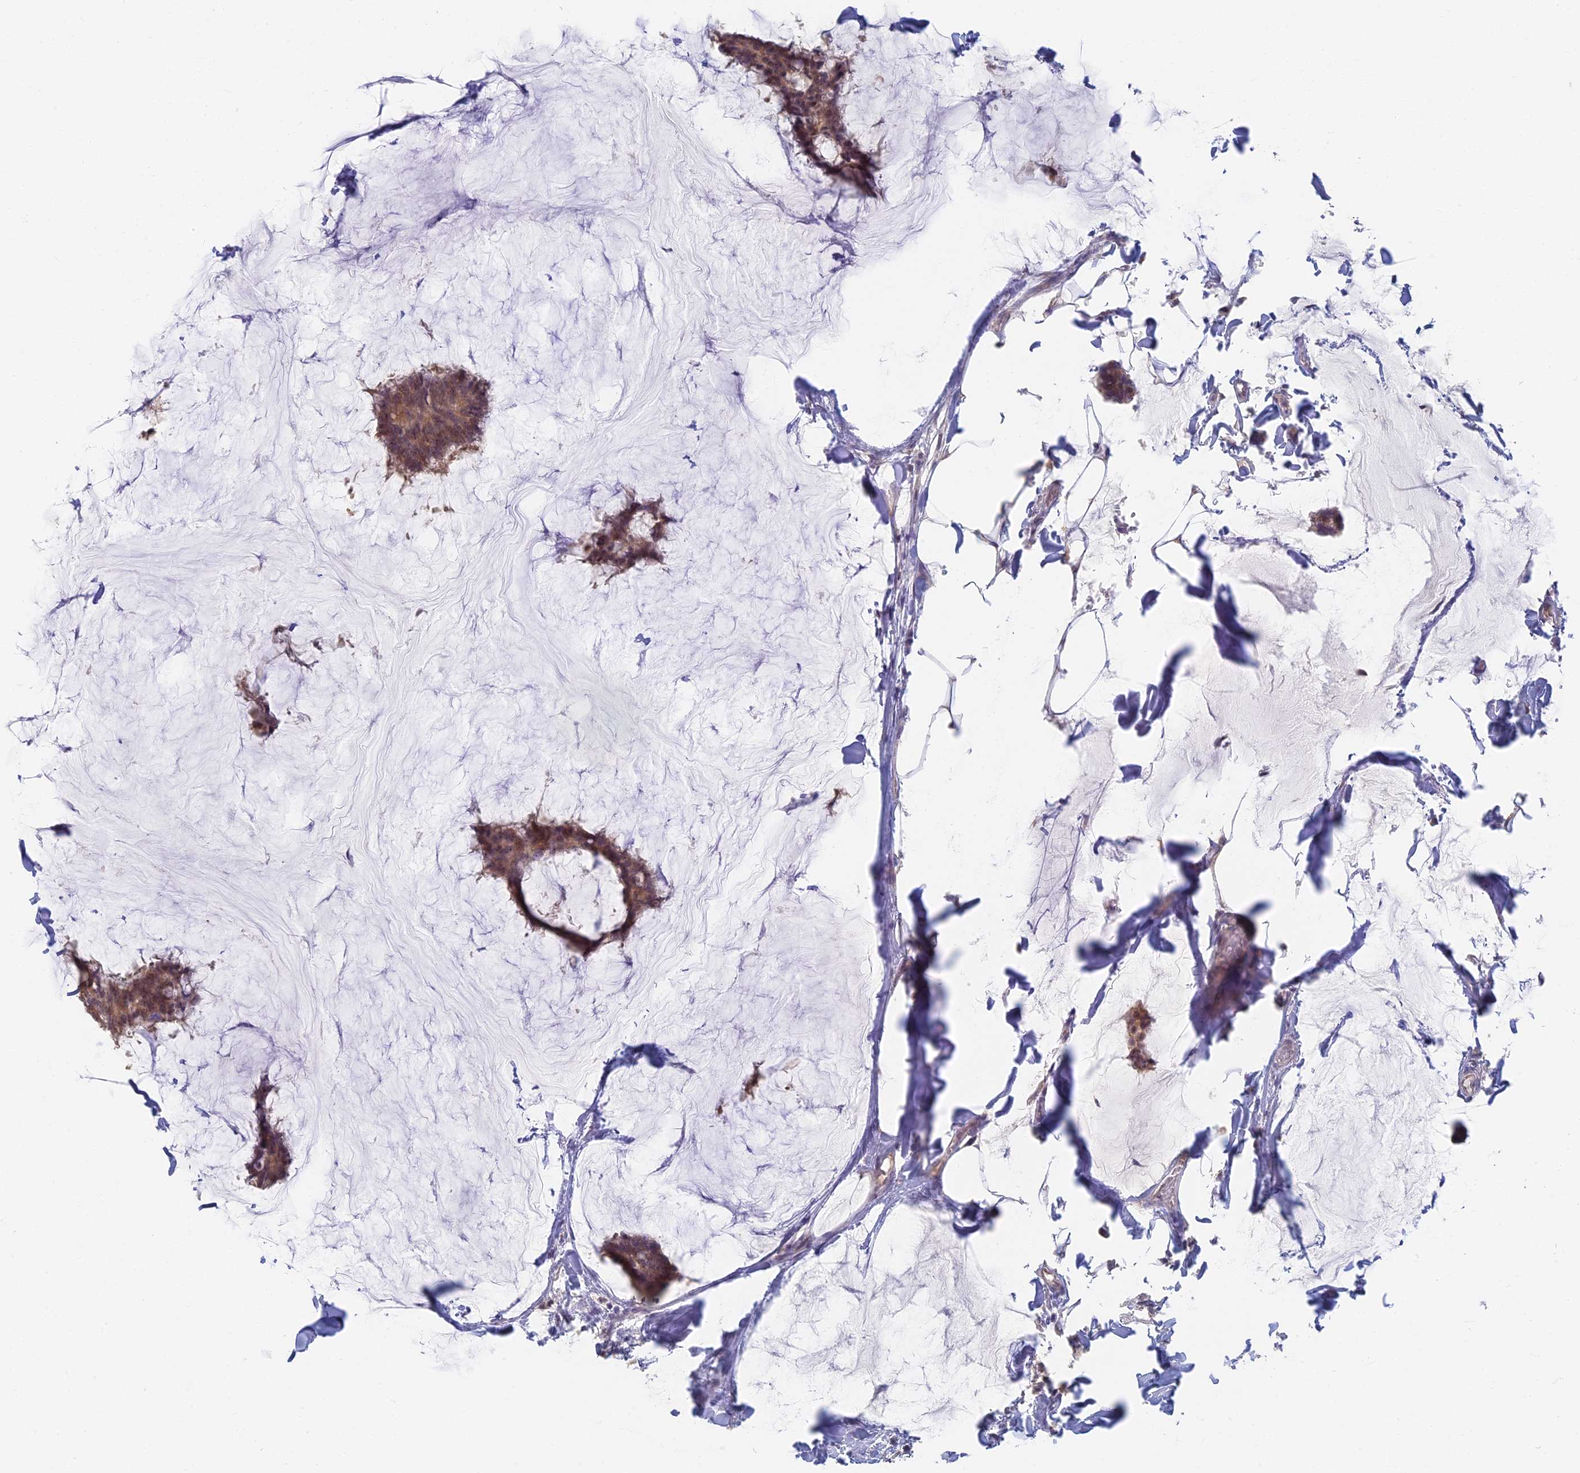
{"staining": {"intensity": "weak", "quantity": ">75%", "location": "cytoplasmic/membranous,nuclear"}, "tissue": "breast cancer", "cell_type": "Tumor cells", "image_type": "cancer", "snomed": [{"axis": "morphology", "description": "Duct carcinoma"}, {"axis": "topography", "description": "Breast"}], "caption": "Immunohistochemical staining of breast invasive ductal carcinoma exhibits low levels of weak cytoplasmic/membranous and nuclear staining in approximately >75% of tumor cells. The staining is performed using DAB (3,3'-diaminobenzidine) brown chromogen to label protein expression. The nuclei are counter-stained blue using hematoxylin.", "gene": "GPATCH1", "patient": {"sex": "female", "age": 93}}